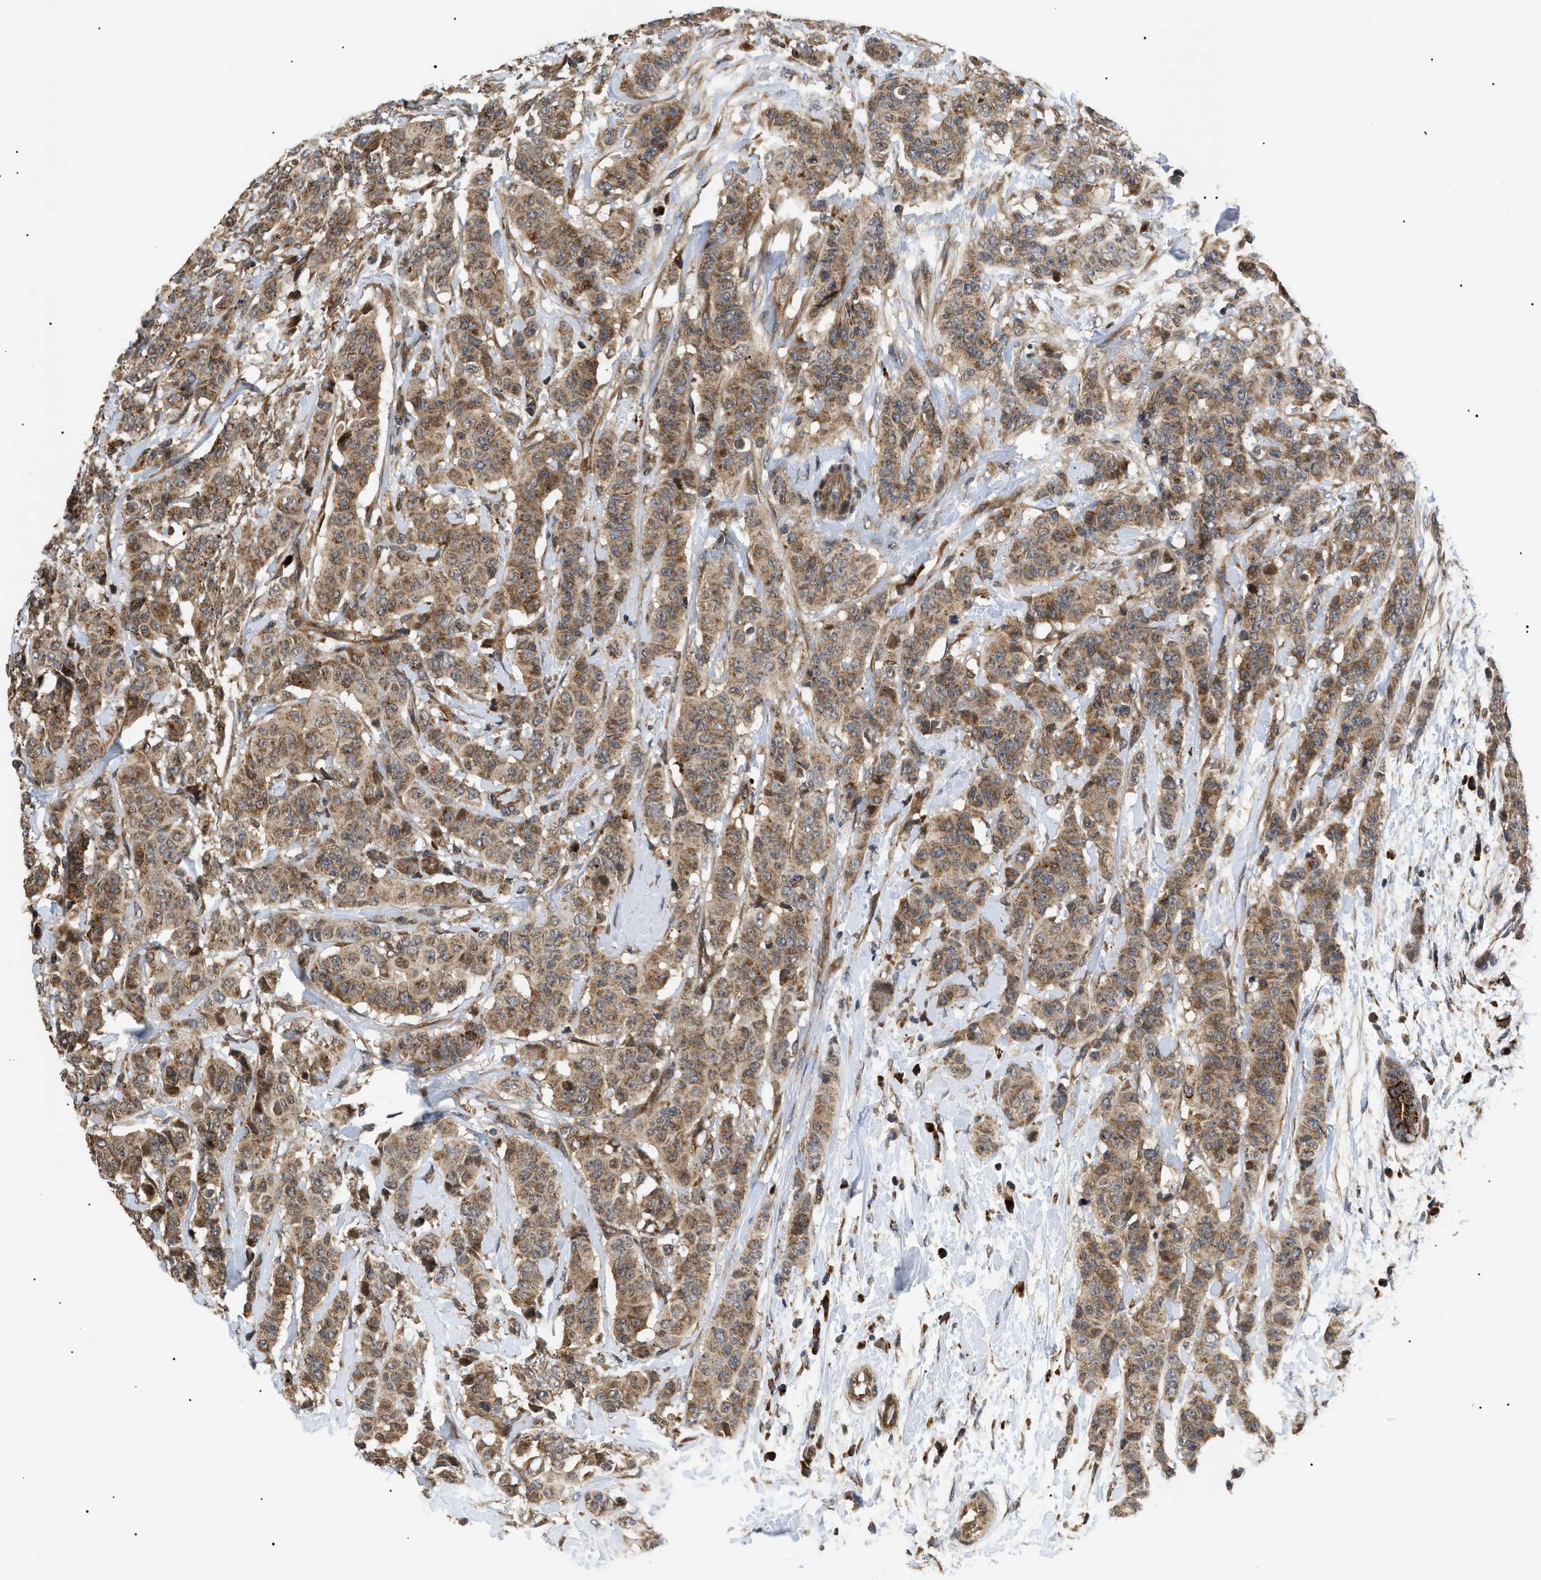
{"staining": {"intensity": "moderate", "quantity": ">75%", "location": "cytoplasmic/membranous,nuclear"}, "tissue": "breast cancer", "cell_type": "Tumor cells", "image_type": "cancer", "snomed": [{"axis": "morphology", "description": "Normal tissue, NOS"}, {"axis": "morphology", "description": "Duct carcinoma"}, {"axis": "topography", "description": "Breast"}], "caption": "Immunohistochemical staining of breast cancer (invasive ductal carcinoma) shows medium levels of moderate cytoplasmic/membranous and nuclear expression in about >75% of tumor cells. (Stains: DAB in brown, nuclei in blue, Microscopy: brightfield microscopy at high magnification).", "gene": "ASTL", "patient": {"sex": "female", "age": 40}}